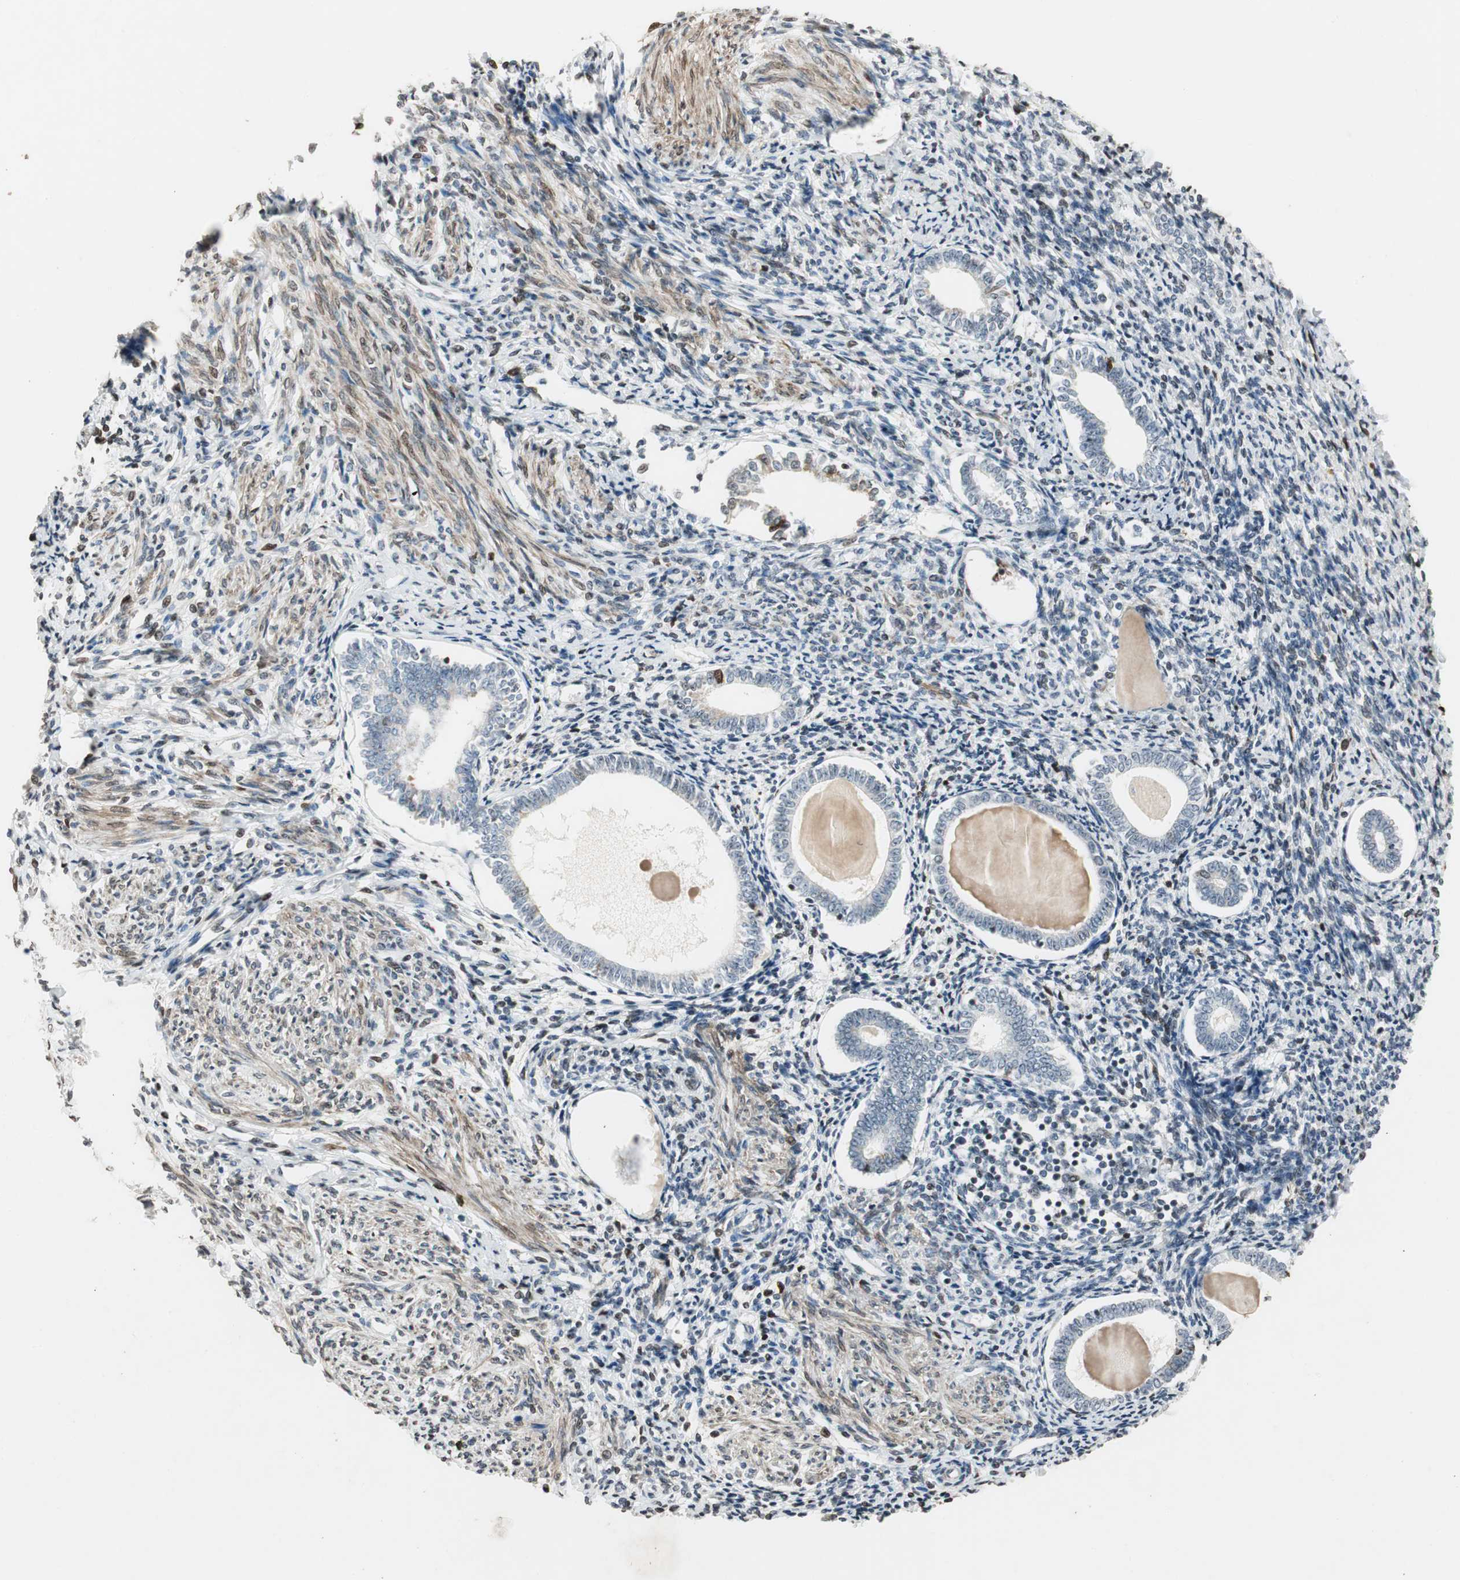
{"staining": {"intensity": "negative", "quantity": "none", "location": "none"}, "tissue": "endometrium", "cell_type": "Cells in endometrial stroma", "image_type": "normal", "snomed": [{"axis": "morphology", "description": "Normal tissue, NOS"}, {"axis": "topography", "description": "Endometrium"}], "caption": "The photomicrograph displays no staining of cells in endometrial stroma in benign endometrium.", "gene": "PRKG1", "patient": {"sex": "female", "age": 71}}